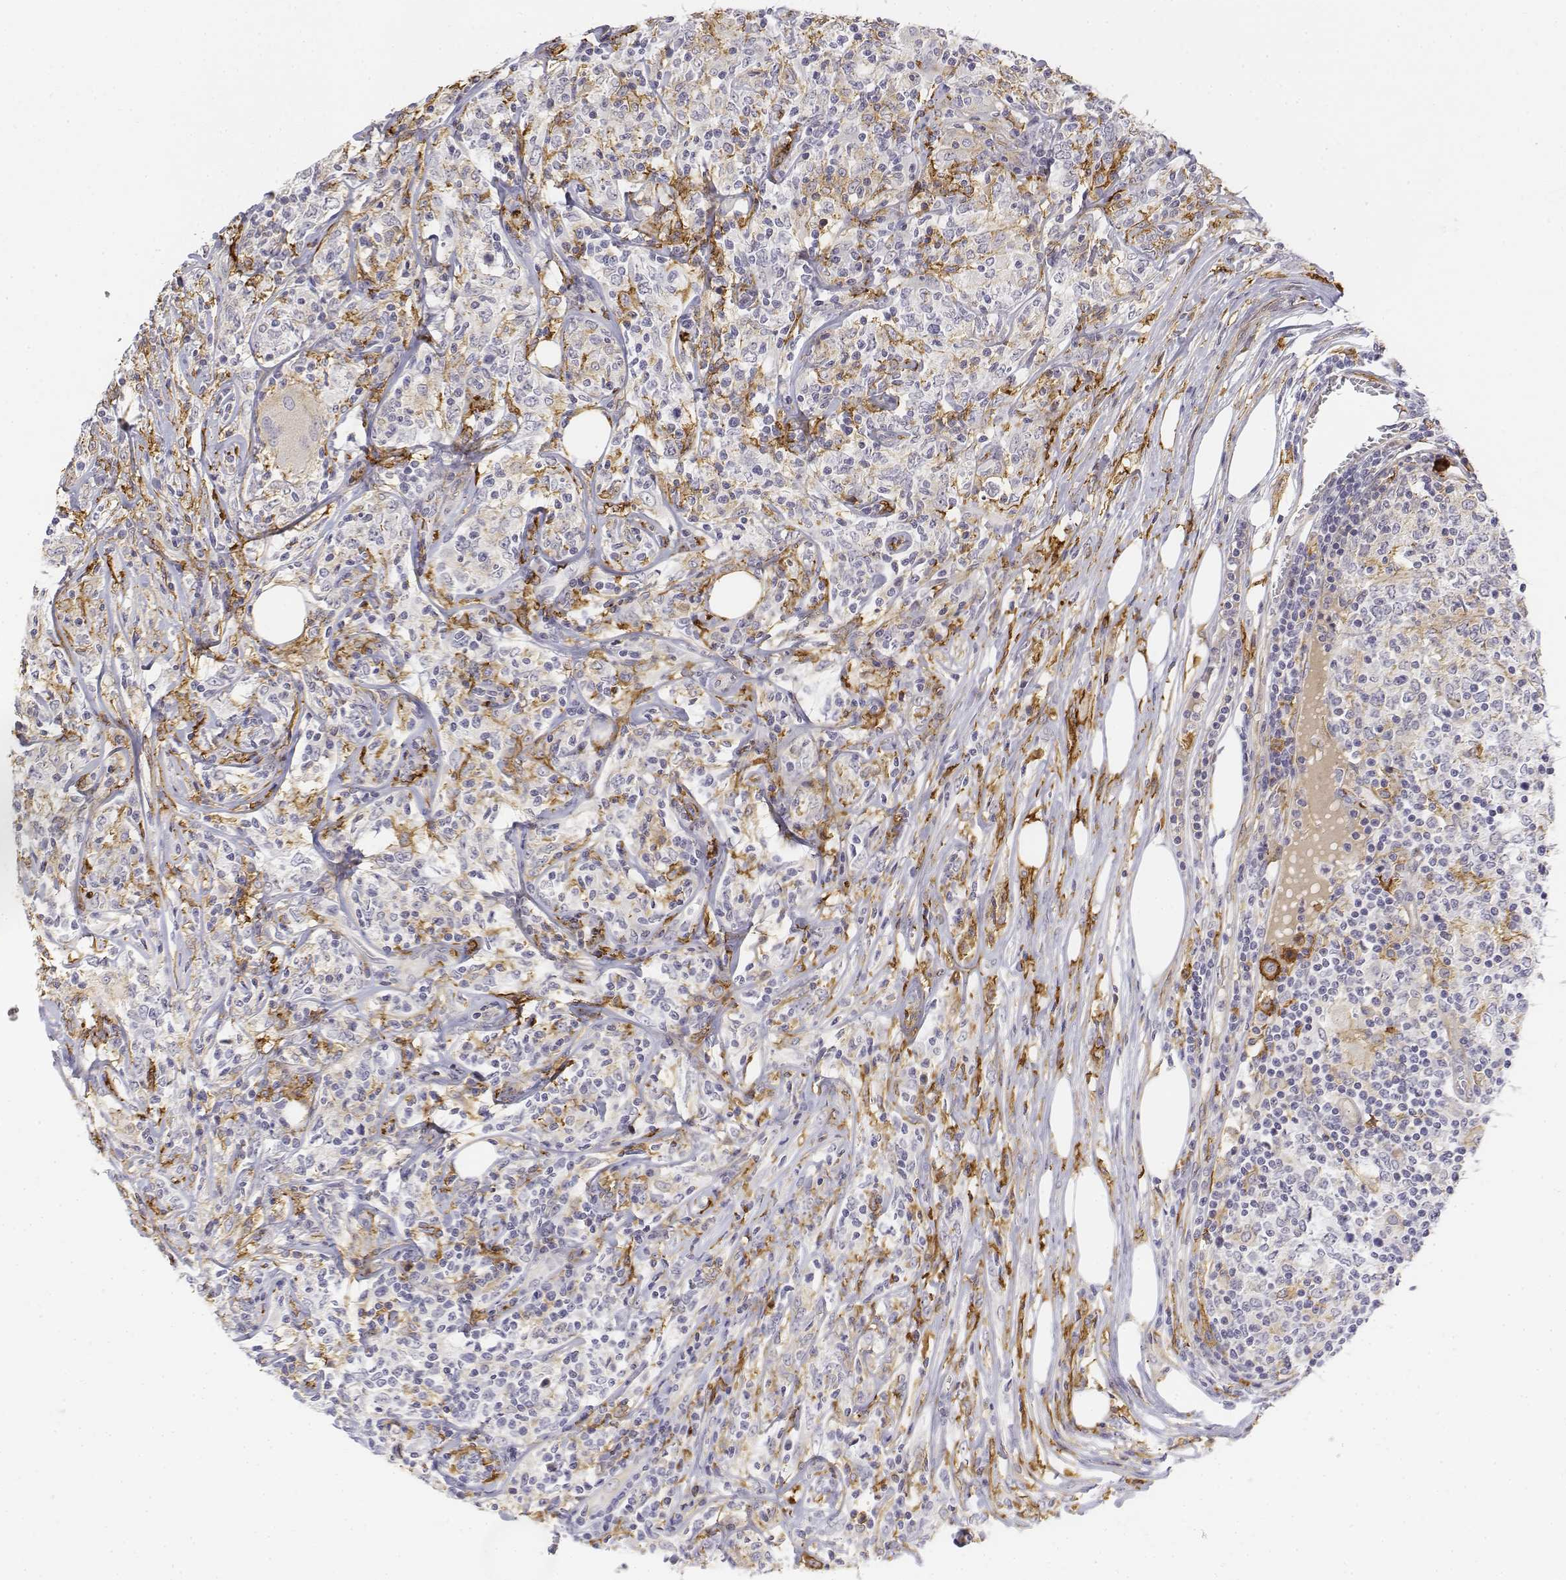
{"staining": {"intensity": "negative", "quantity": "none", "location": "none"}, "tissue": "lymphoma", "cell_type": "Tumor cells", "image_type": "cancer", "snomed": [{"axis": "morphology", "description": "Malignant lymphoma, non-Hodgkin's type, High grade"}, {"axis": "topography", "description": "Lymph node"}], "caption": "Image shows no significant protein staining in tumor cells of malignant lymphoma, non-Hodgkin's type (high-grade).", "gene": "CD14", "patient": {"sex": "female", "age": 84}}